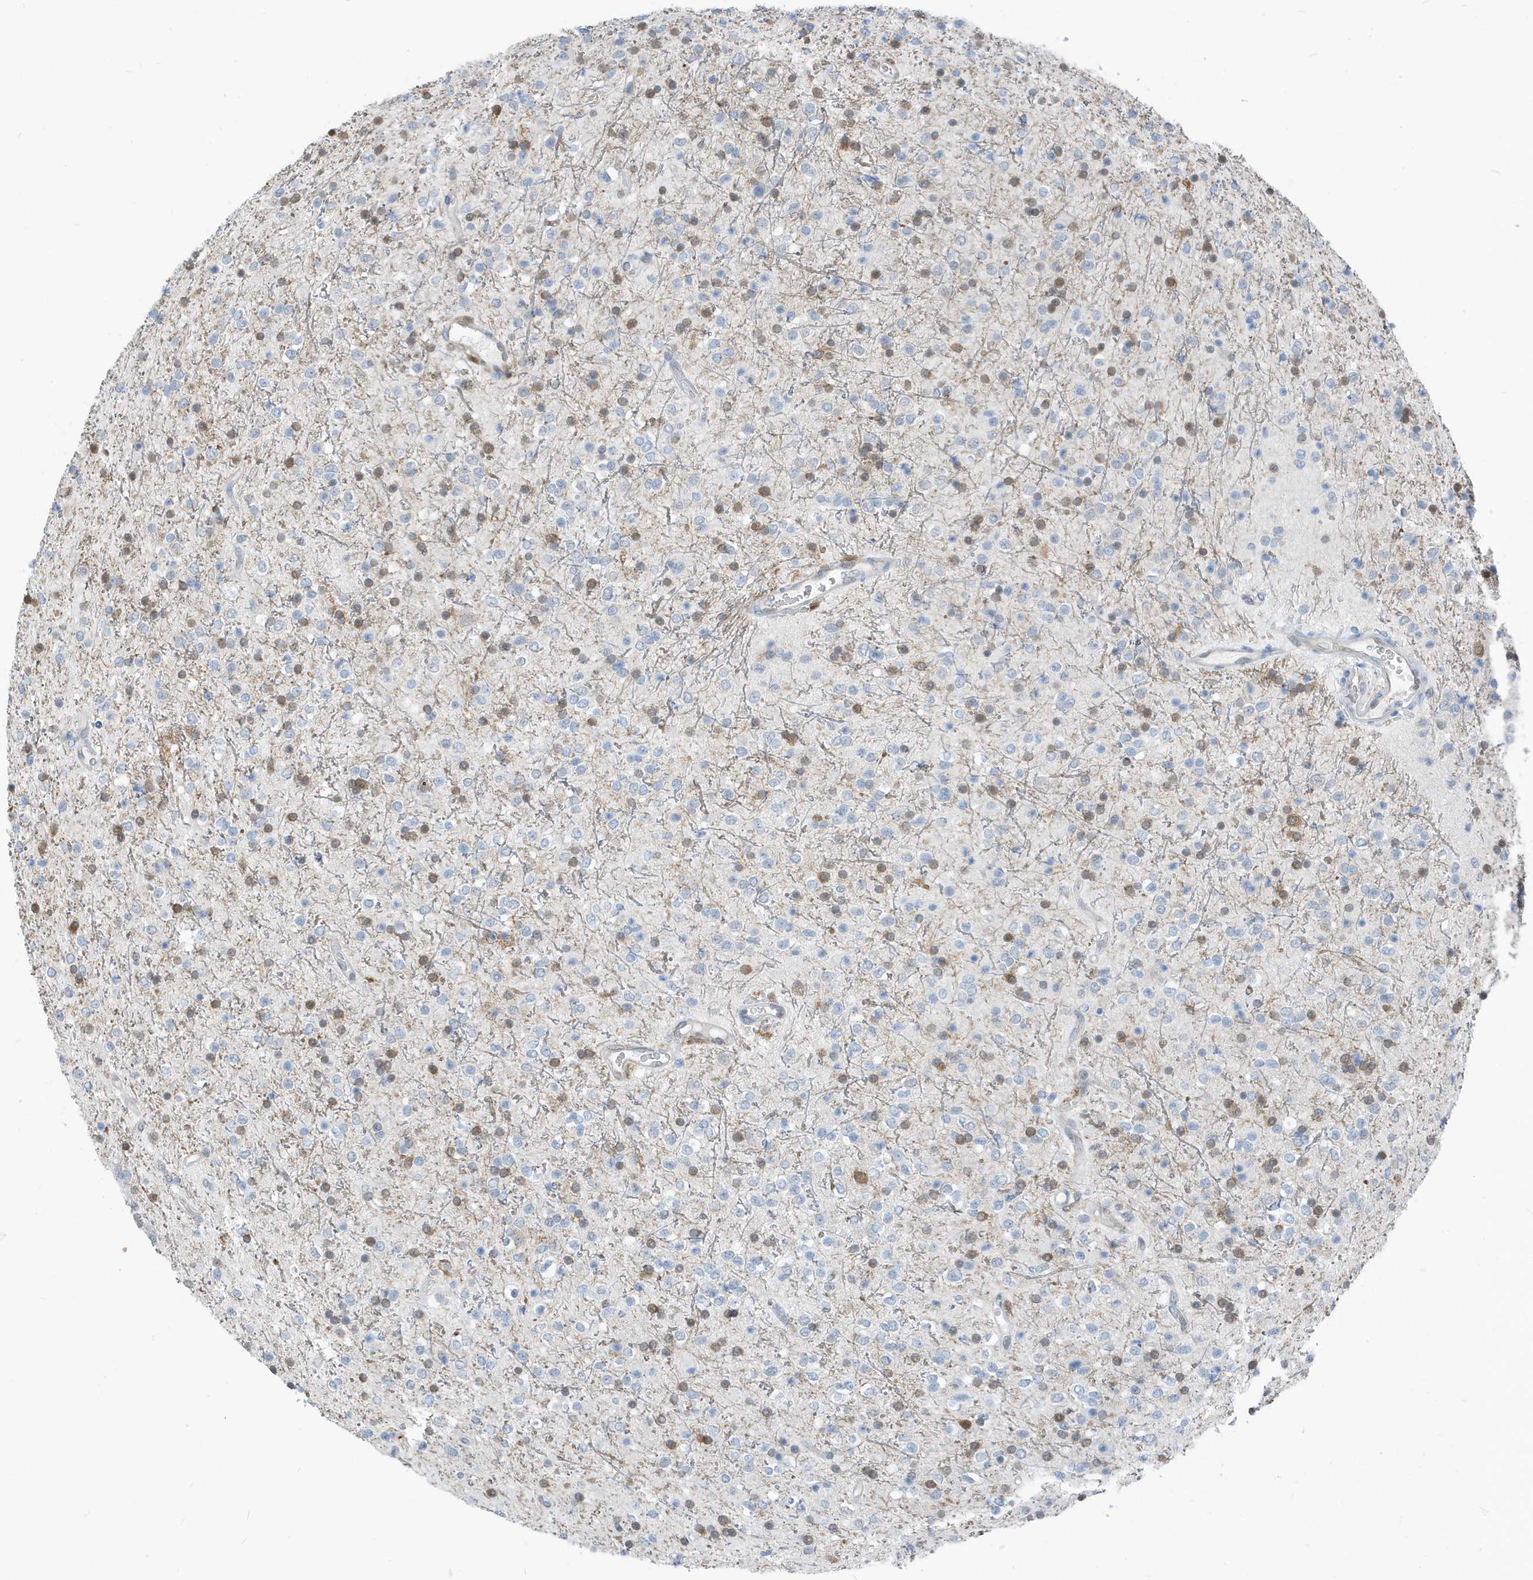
{"staining": {"intensity": "negative", "quantity": "none", "location": "none"}, "tissue": "glioma", "cell_type": "Tumor cells", "image_type": "cancer", "snomed": [{"axis": "morphology", "description": "Glioma, malignant, High grade"}, {"axis": "topography", "description": "Brain"}], "caption": "Tumor cells are negative for protein expression in human high-grade glioma (malignant).", "gene": "NCOA7", "patient": {"sex": "male", "age": 34}}